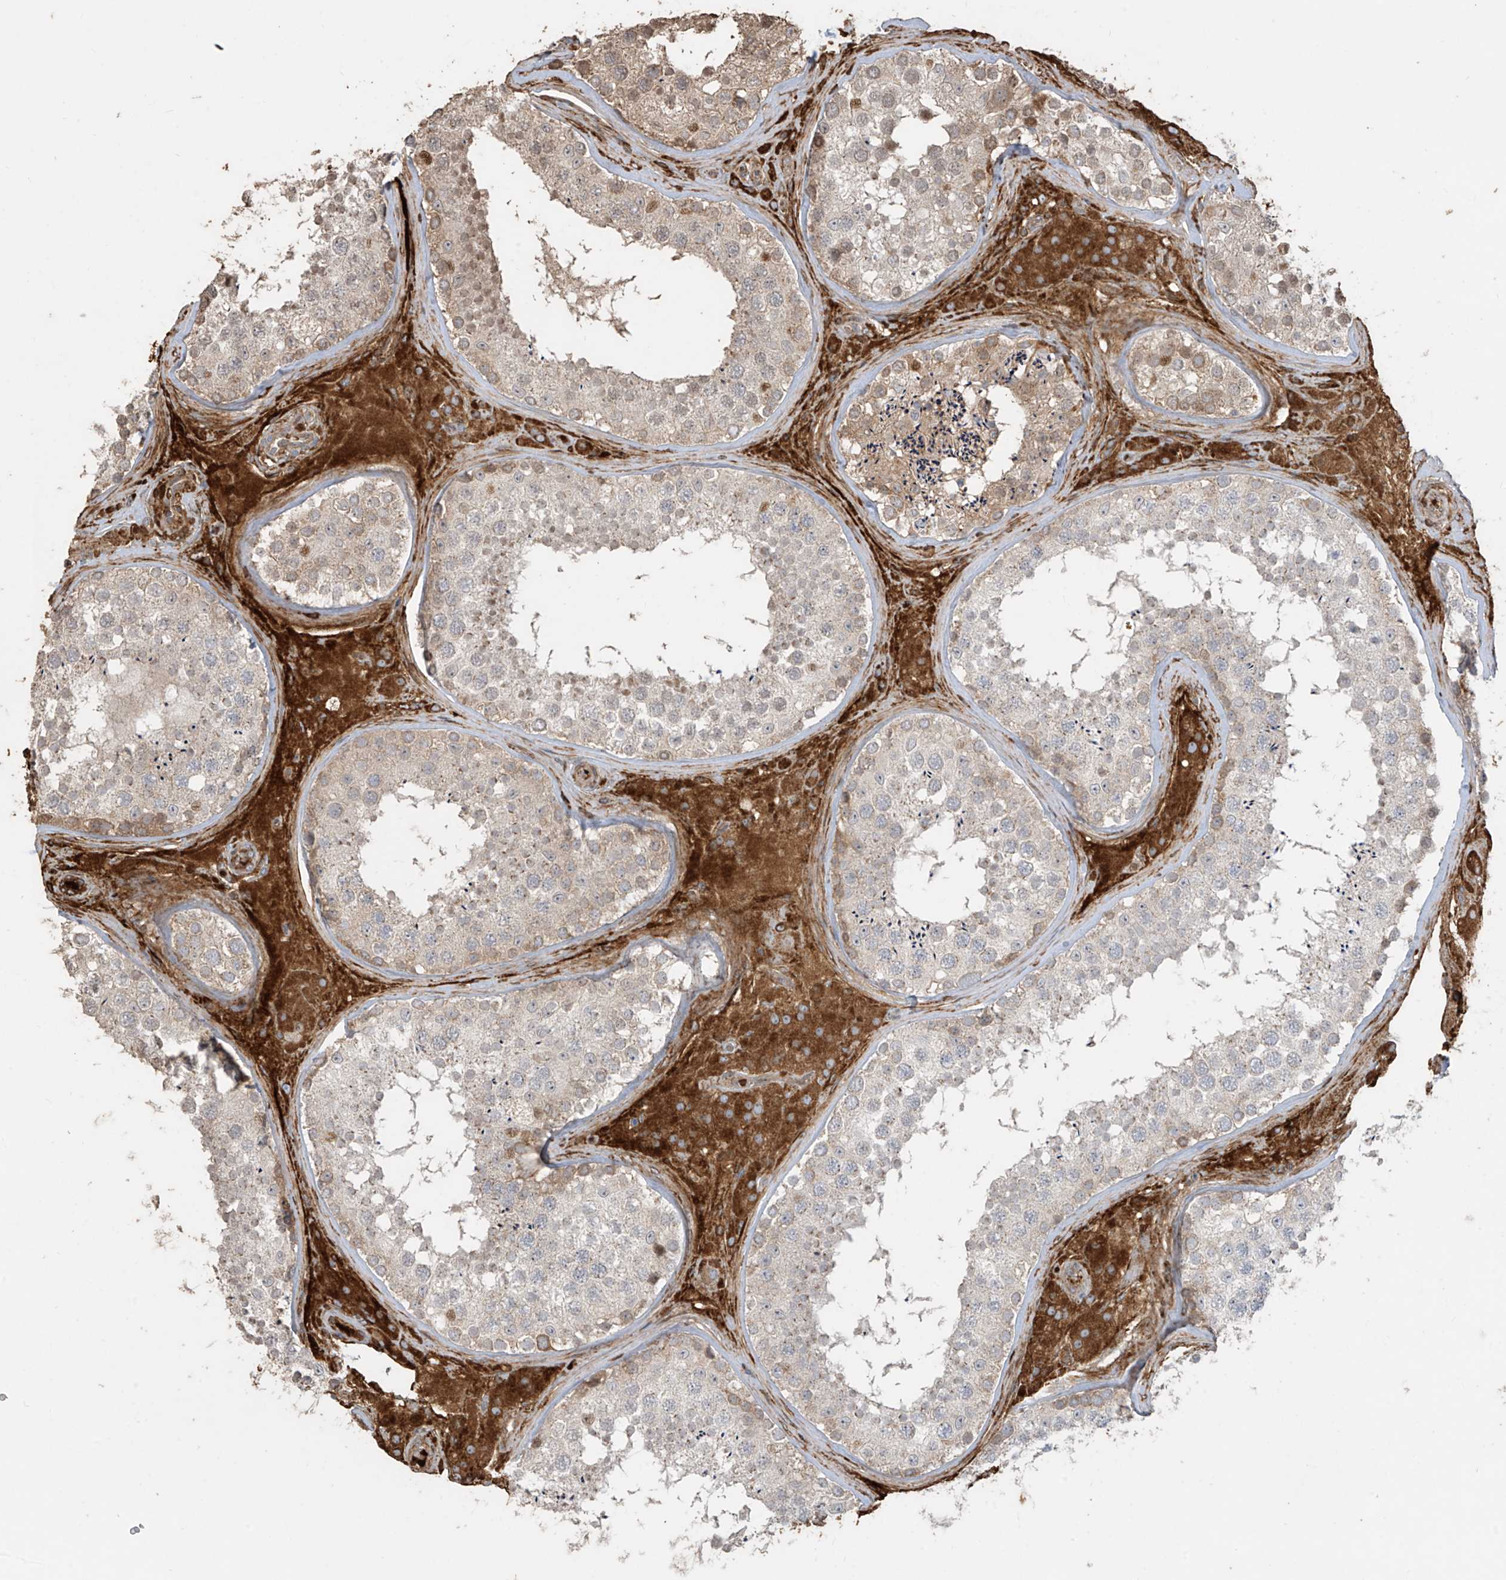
{"staining": {"intensity": "moderate", "quantity": "<25%", "location": "cytoplasmic/membranous"}, "tissue": "testis", "cell_type": "Cells in seminiferous ducts", "image_type": "normal", "snomed": [{"axis": "morphology", "description": "Normal tissue, NOS"}, {"axis": "topography", "description": "Testis"}], "caption": "Immunohistochemistry (DAB (3,3'-diaminobenzidine)) staining of benign testis shows moderate cytoplasmic/membranous protein positivity in about <25% of cells in seminiferous ducts. The staining was performed using DAB to visualize the protein expression in brown, while the nuclei were stained in blue with hematoxylin (Magnification: 20x).", "gene": "ABTB1", "patient": {"sex": "male", "age": 46}}